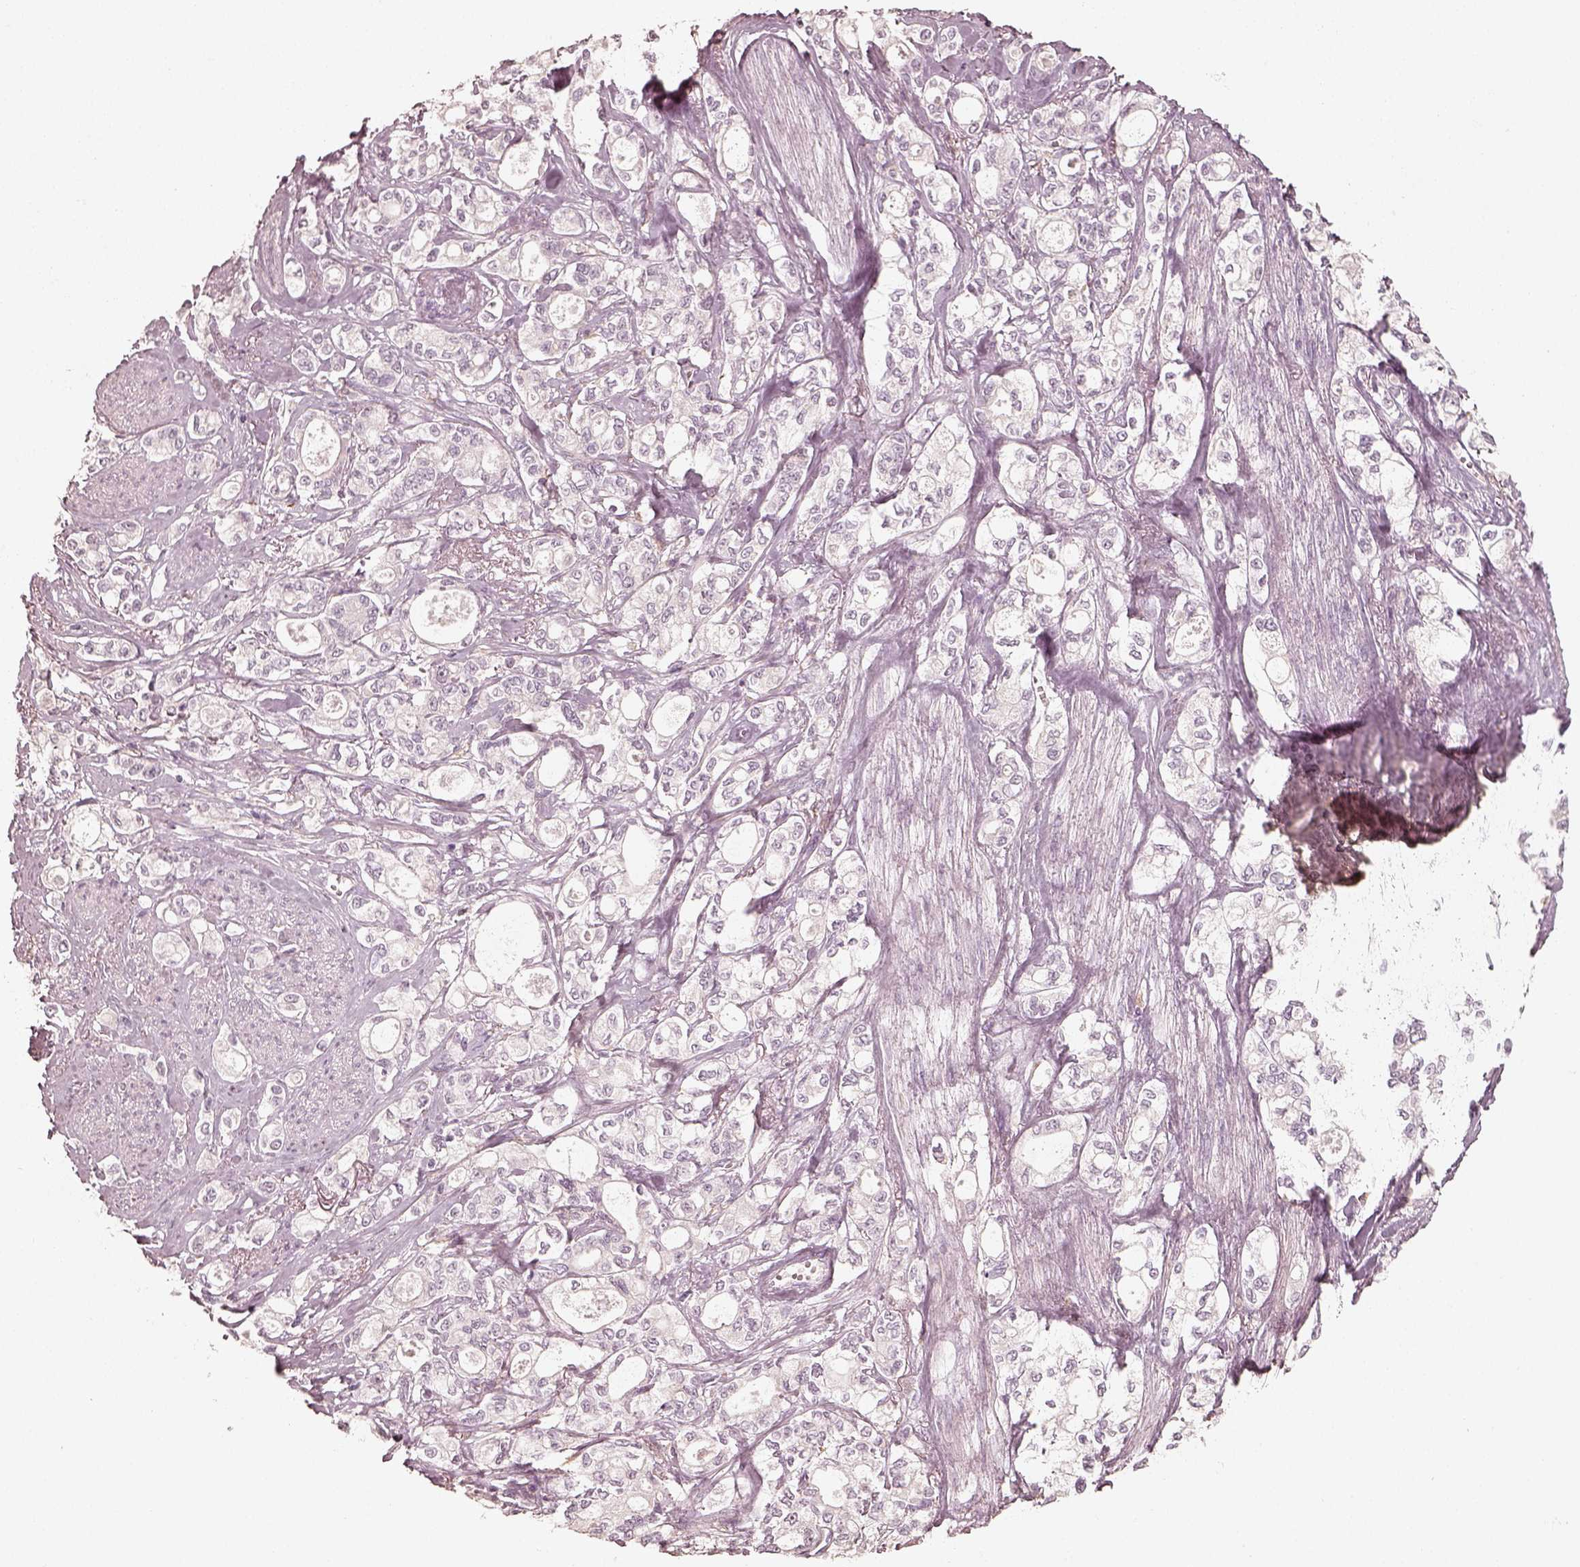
{"staining": {"intensity": "negative", "quantity": "none", "location": "none"}, "tissue": "stomach cancer", "cell_type": "Tumor cells", "image_type": "cancer", "snomed": [{"axis": "morphology", "description": "Adenocarcinoma, NOS"}, {"axis": "topography", "description": "Stomach"}], "caption": "Tumor cells show no significant protein staining in stomach cancer (adenocarcinoma).", "gene": "FMNL2", "patient": {"sex": "male", "age": 63}}